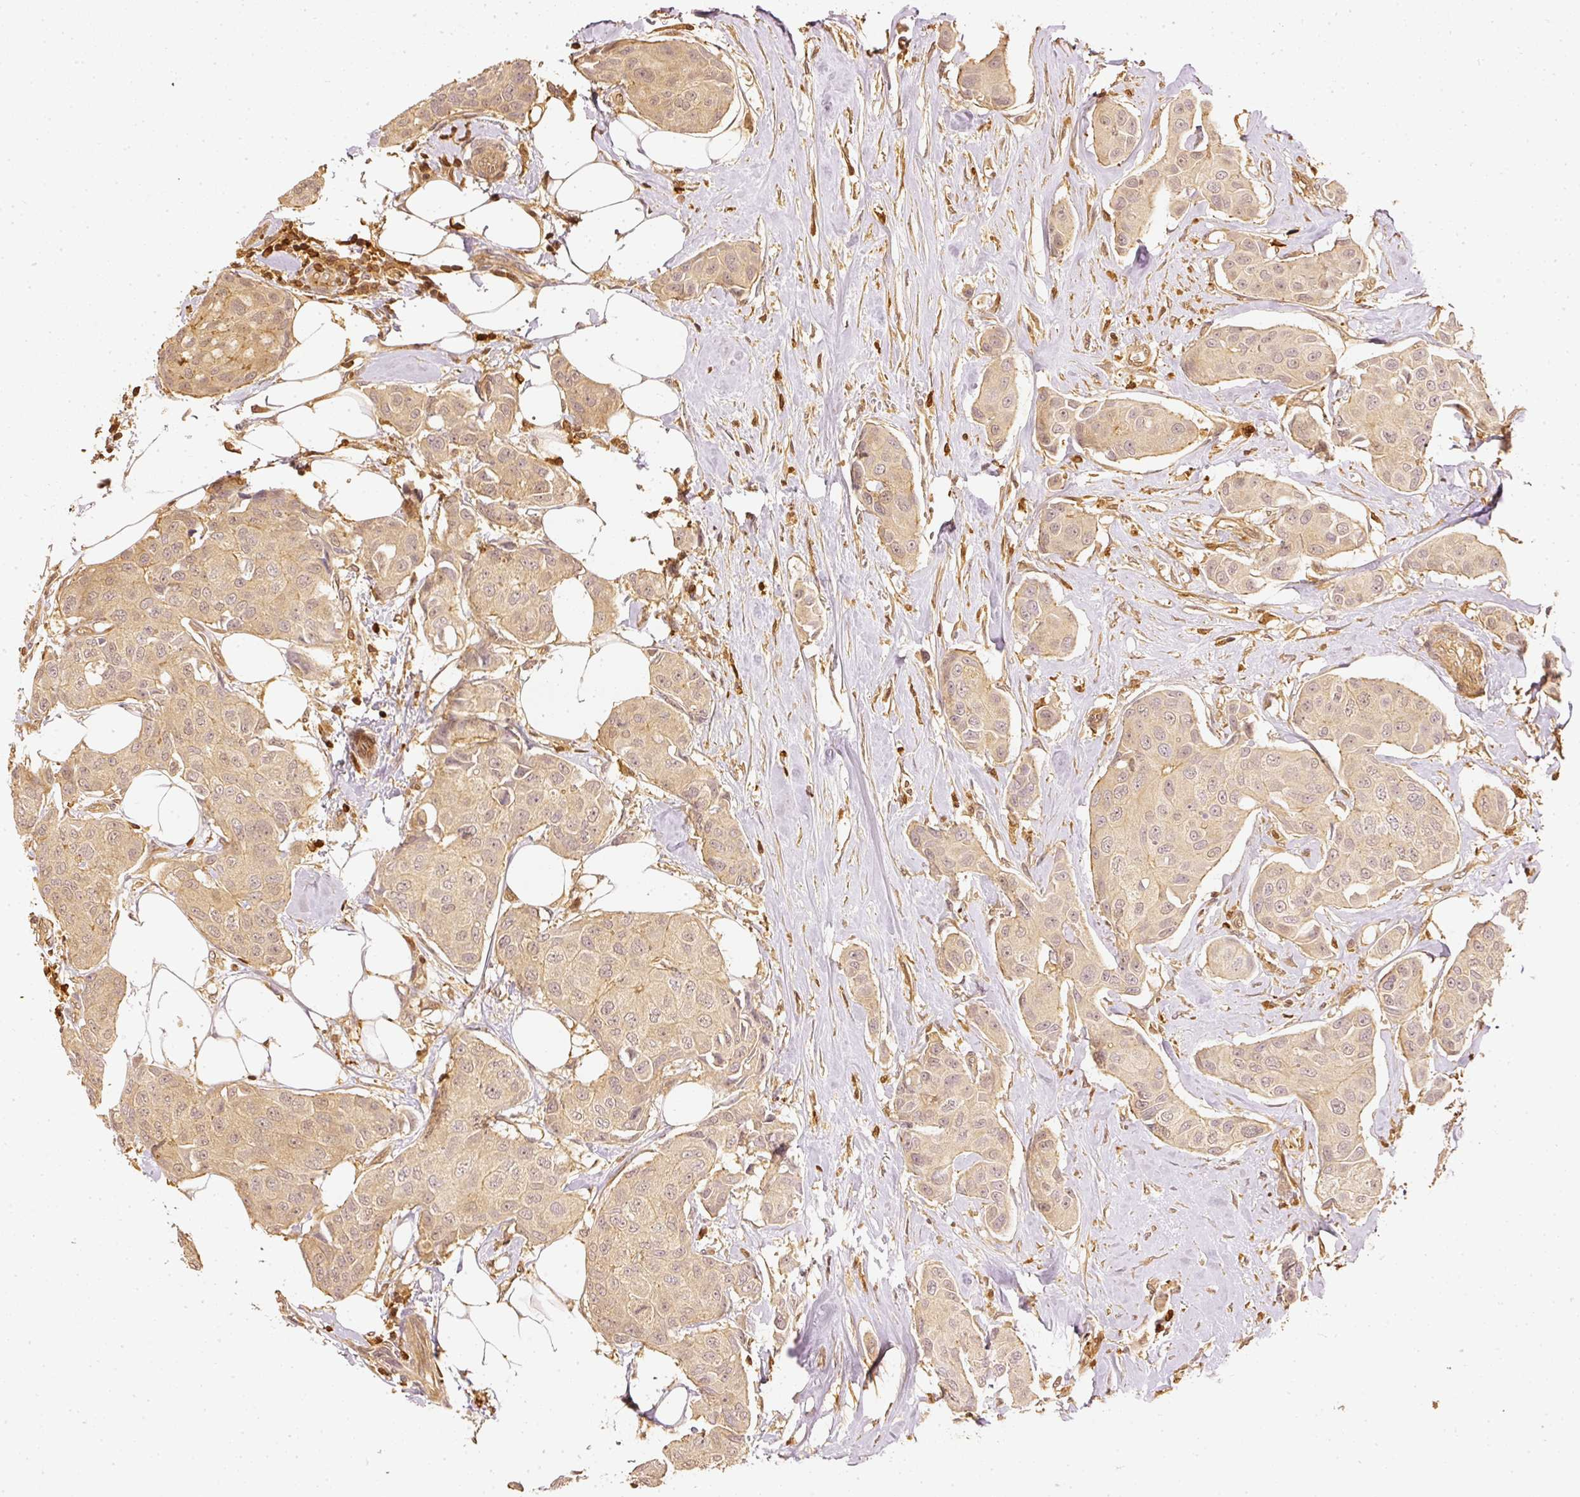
{"staining": {"intensity": "weak", "quantity": ">75%", "location": "cytoplasmic/membranous"}, "tissue": "breast cancer", "cell_type": "Tumor cells", "image_type": "cancer", "snomed": [{"axis": "morphology", "description": "Duct carcinoma"}, {"axis": "topography", "description": "Breast"}, {"axis": "topography", "description": "Lymph node"}], "caption": "Human breast cancer (infiltrating ductal carcinoma) stained with a brown dye reveals weak cytoplasmic/membranous positive staining in about >75% of tumor cells.", "gene": "PFN1", "patient": {"sex": "female", "age": 80}}